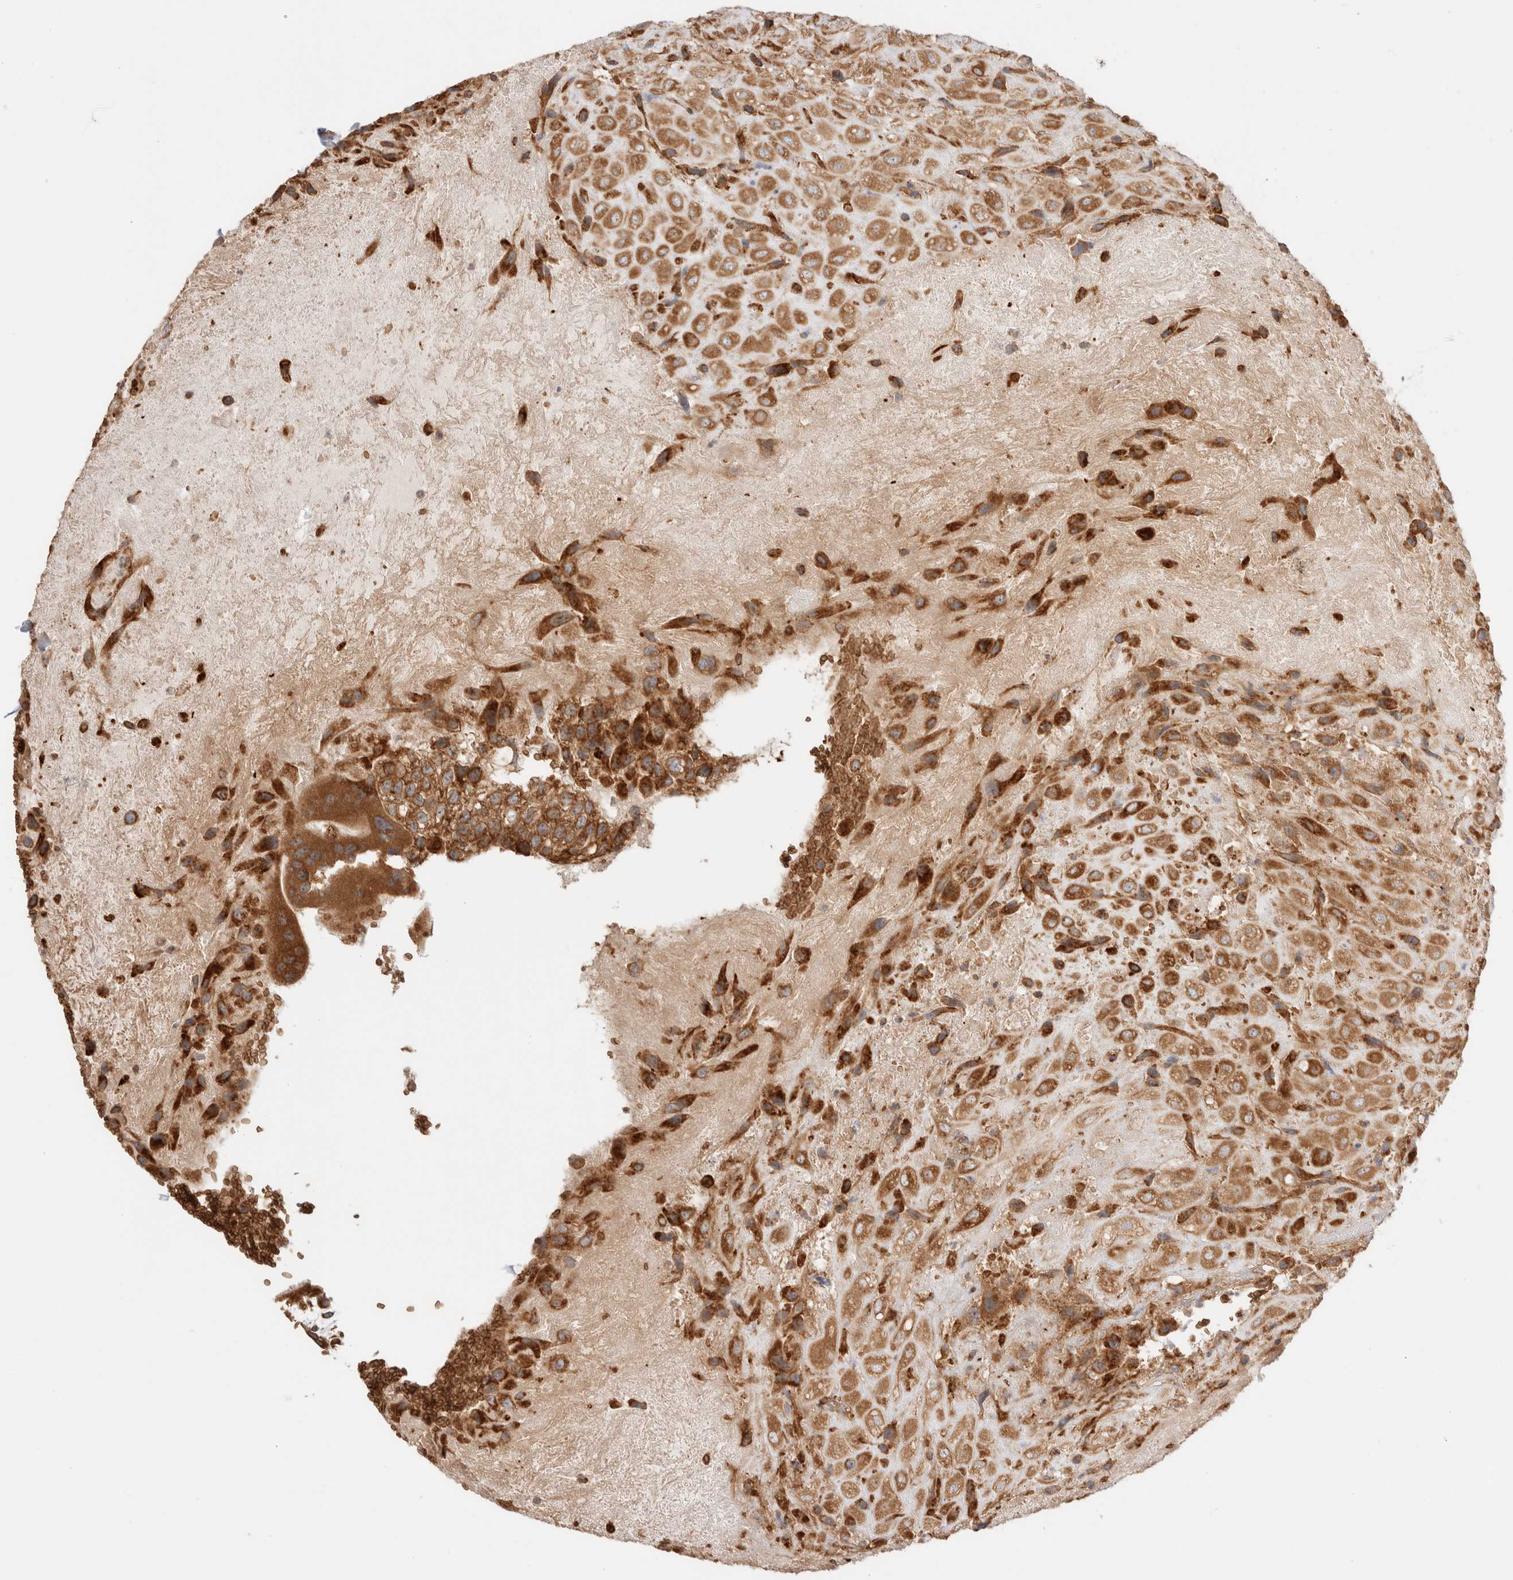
{"staining": {"intensity": "strong", "quantity": ">75%", "location": "cytoplasmic/membranous"}, "tissue": "placenta", "cell_type": "Decidual cells", "image_type": "normal", "snomed": [{"axis": "morphology", "description": "Normal tissue, NOS"}, {"axis": "topography", "description": "Placenta"}], "caption": "This micrograph demonstrates immunohistochemistry staining of benign placenta, with high strong cytoplasmic/membranous positivity in about >75% of decidual cells.", "gene": "UTS2B", "patient": {"sex": "female", "age": 35}}